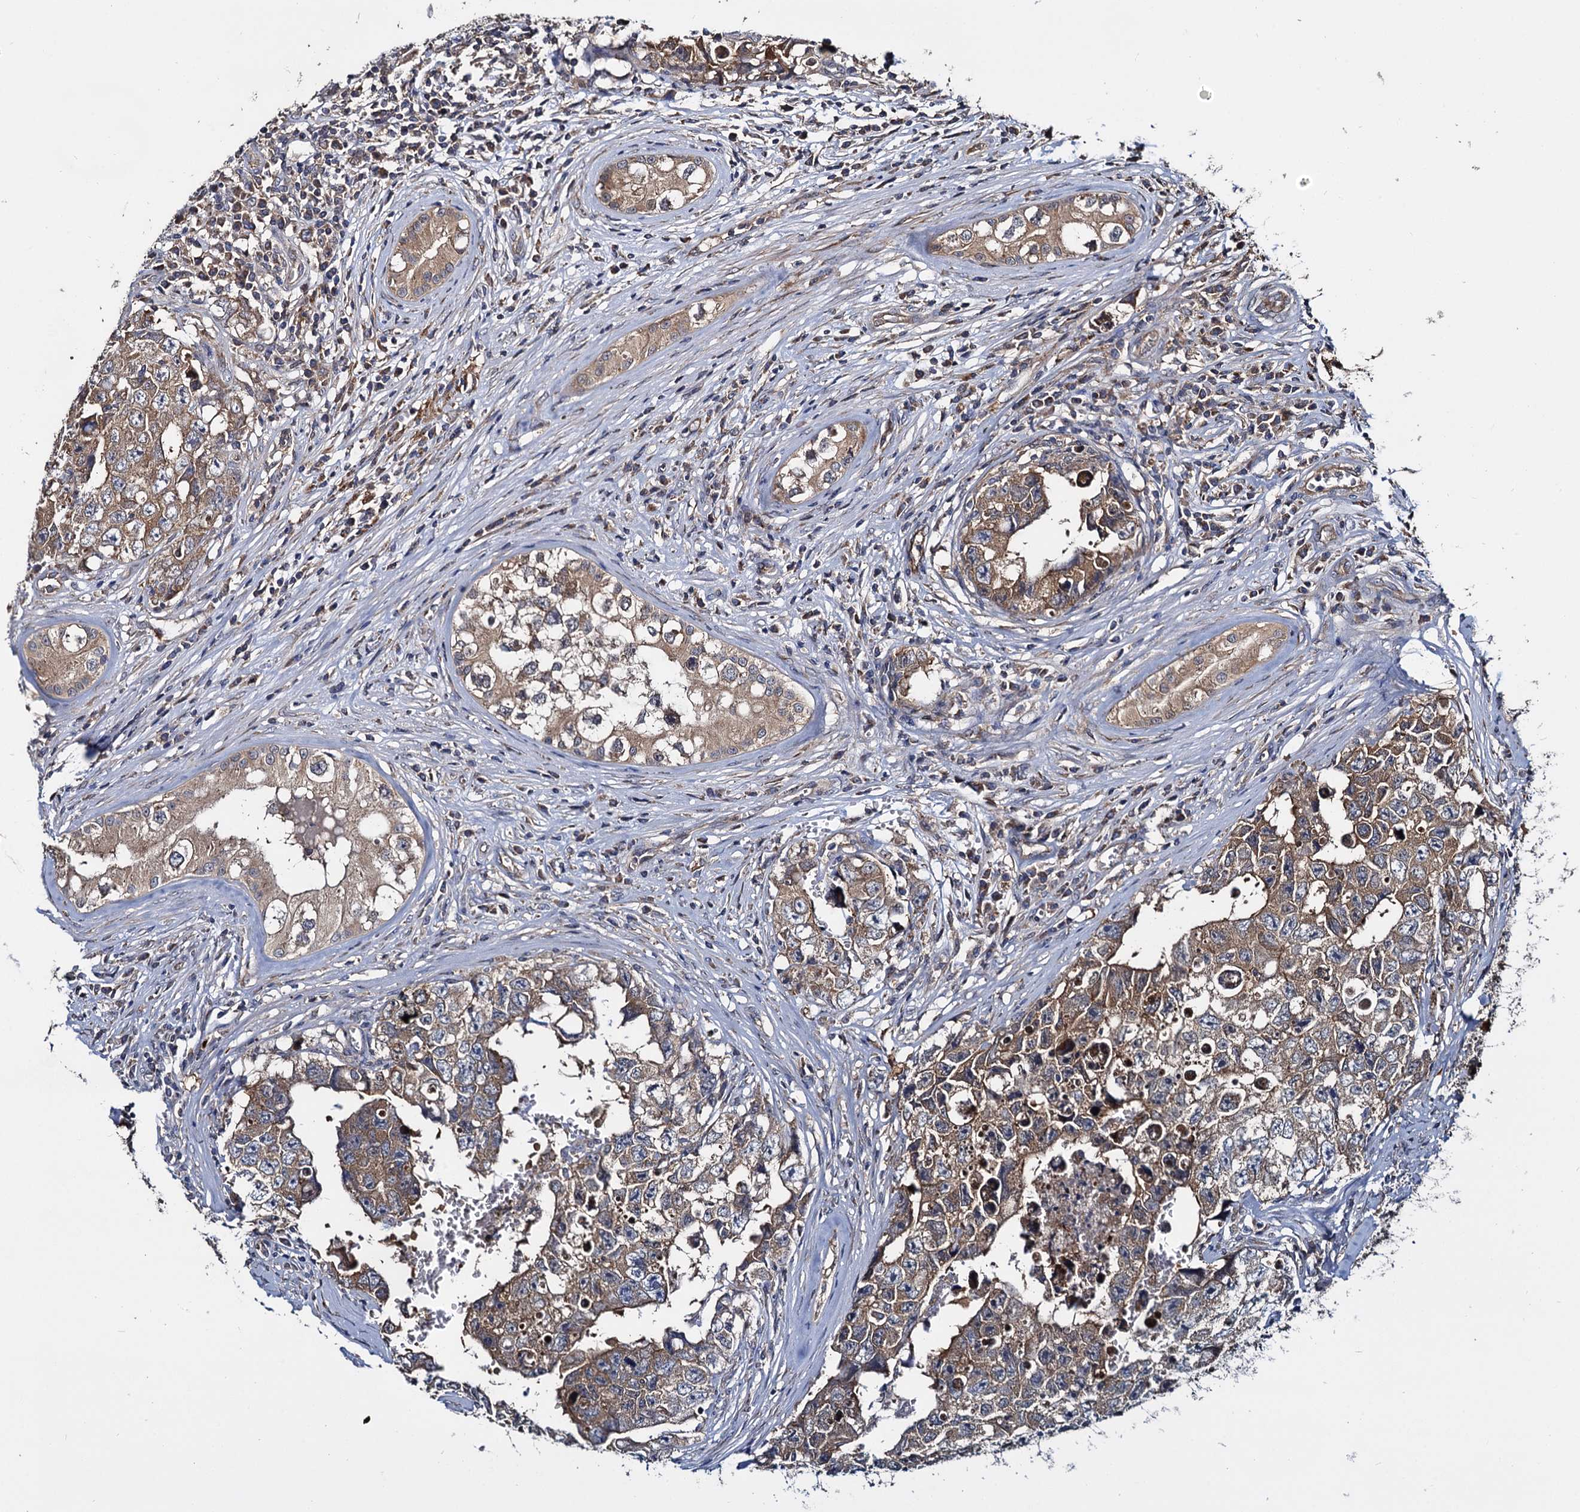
{"staining": {"intensity": "moderate", "quantity": ">75%", "location": "cytoplasmic/membranous"}, "tissue": "testis cancer", "cell_type": "Tumor cells", "image_type": "cancer", "snomed": [{"axis": "morphology", "description": "Carcinoma, Embryonal, NOS"}, {"axis": "topography", "description": "Testis"}], "caption": "Immunohistochemistry micrograph of neoplastic tissue: testis cancer stained using immunohistochemistry (IHC) reveals medium levels of moderate protein expression localized specifically in the cytoplasmic/membranous of tumor cells, appearing as a cytoplasmic/membranous brown color.", "gene": "CEP192", "patient": {"sex": "male", "age": 17}}